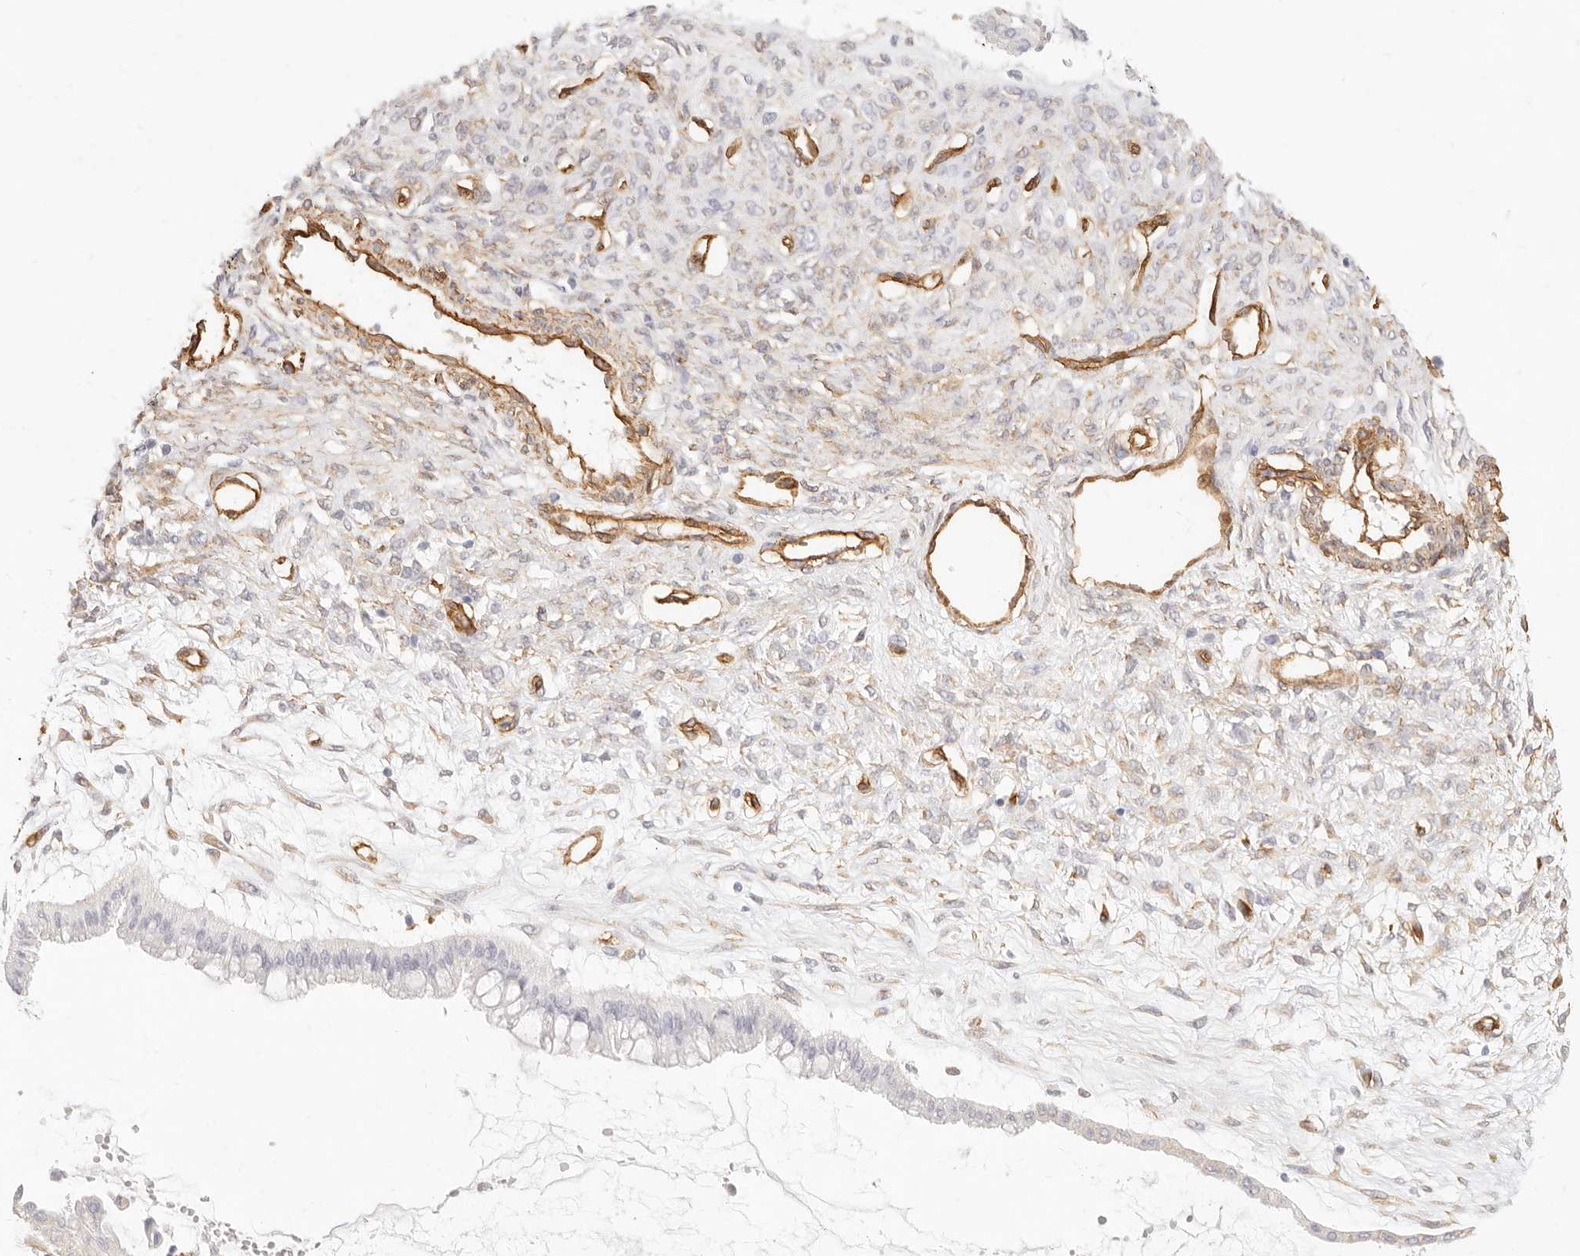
{"staining": {"intensity": "negative", "quantity": "none", "location": "none"}, "tissue": "ovarian cancer", "cell_type": "Tumor cells", "image_type": "cancer", "snomed": [{"axis": "morphology", "description": "Cystadenocarcinoma, mucinous, NOS"}, {"axis": "topography", "description": "Ovary"}], "caption": "Human mucinous cystadenocarcinoma (ovarian) stained for a protein using immunohistochemistry reveals no positivity in tumor cells.", "gene": "NUS1", "patient": {"sex": "female", "age": 73}}